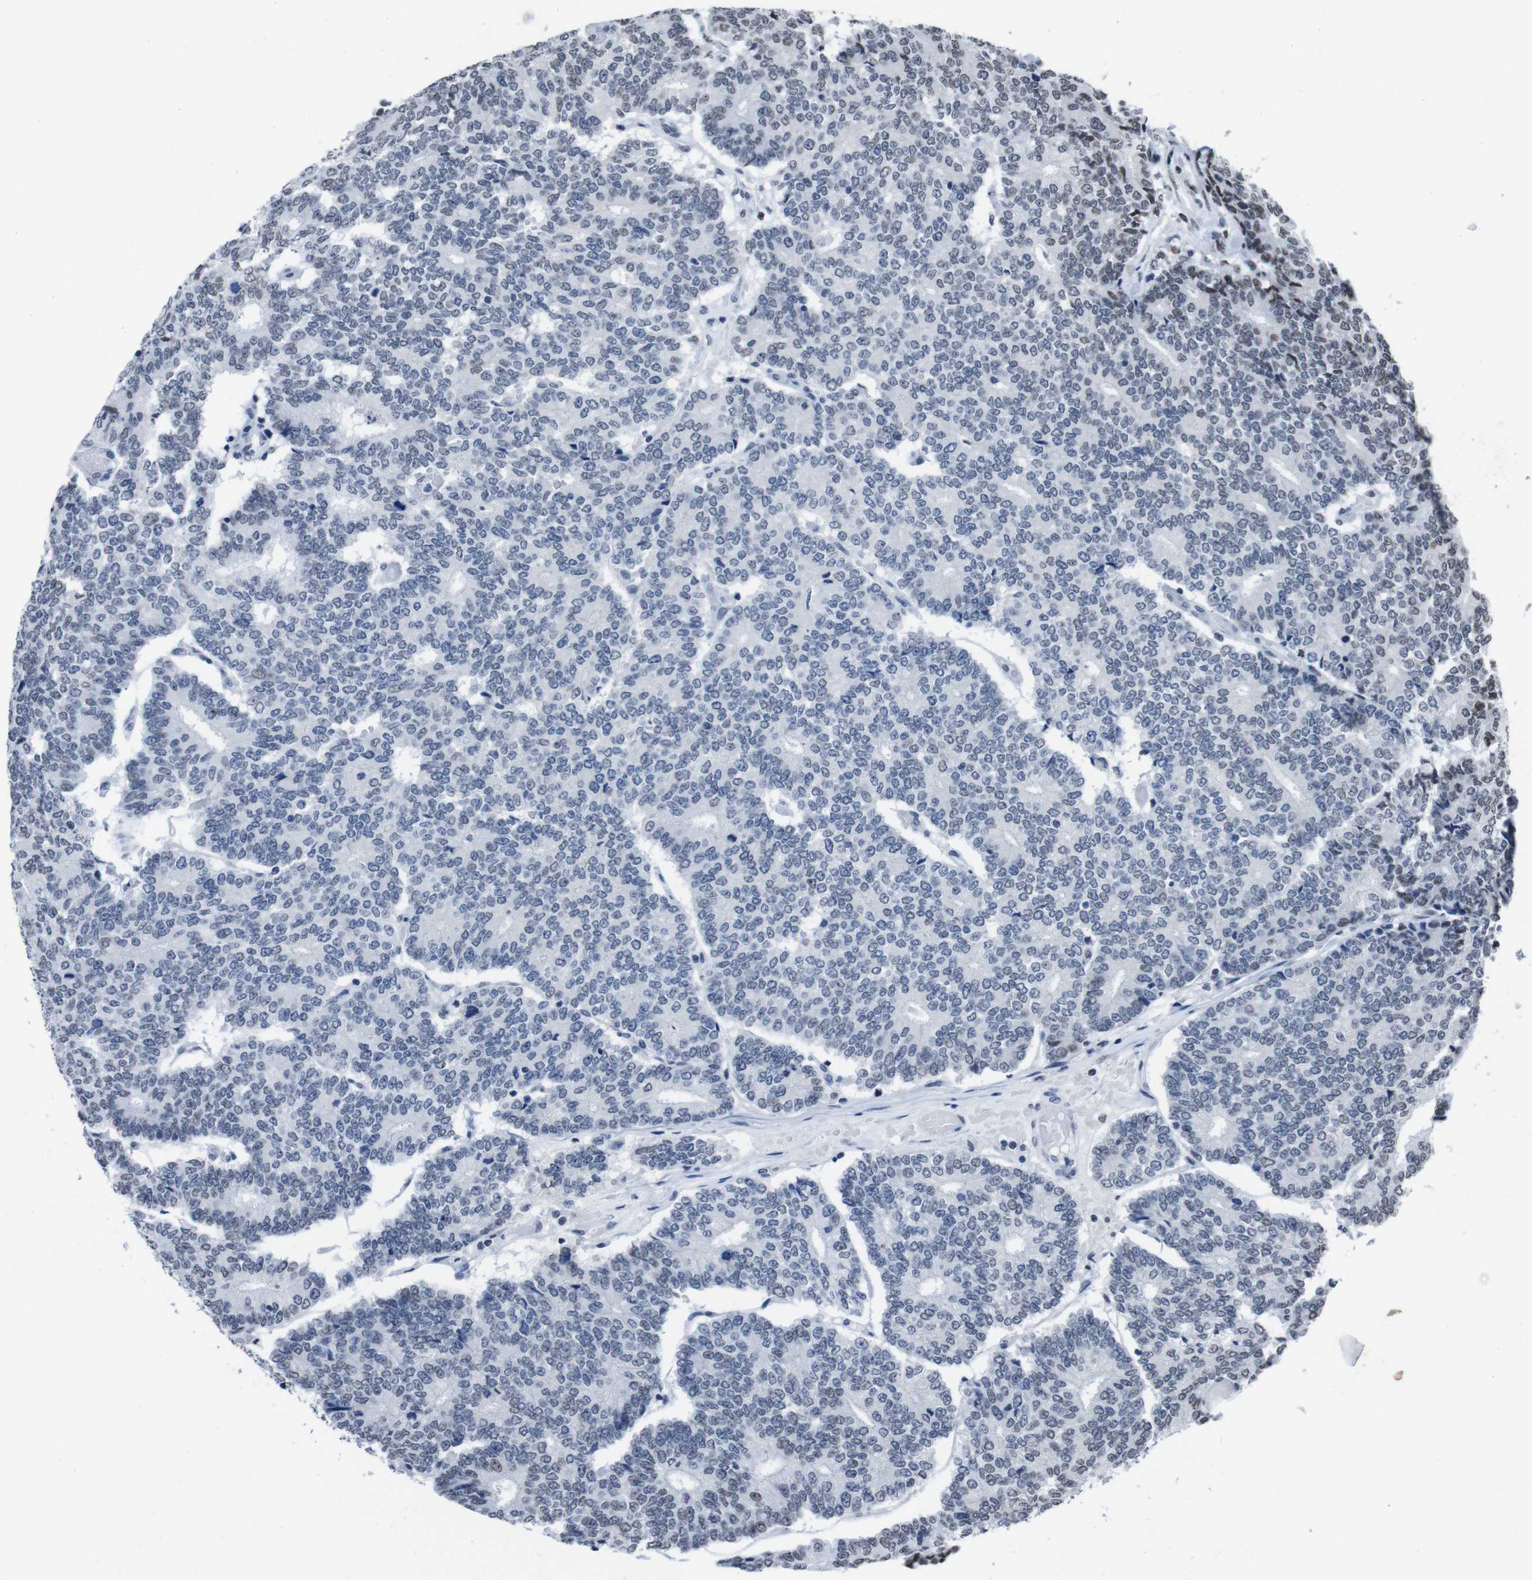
{"staining": {"intensity": "weak", "quantity": "<25%", "location": "nuclear"}, "tissue": "prostate cancer", "cell_type": "Tumor cells", "image_type": "cancer", "snomed": [{"axis": "morphology", "description": "Normal tissue, NOS"}, {"axis": "morphology", "description": "Adenocarcinoma, High grade"}, {"axis": "topography", "description": "Prostate"}, {"axis": "topography", "description": "Seminal veicle"}], "caption": "This is a image of immunohistochemistry (IHC) staining of prostate cancer (high-grade adenocarcinoma), which shows no staining in tumor cells.", "gene": "PIP4P2", "patient": {"sex": "male", "age": 55}}